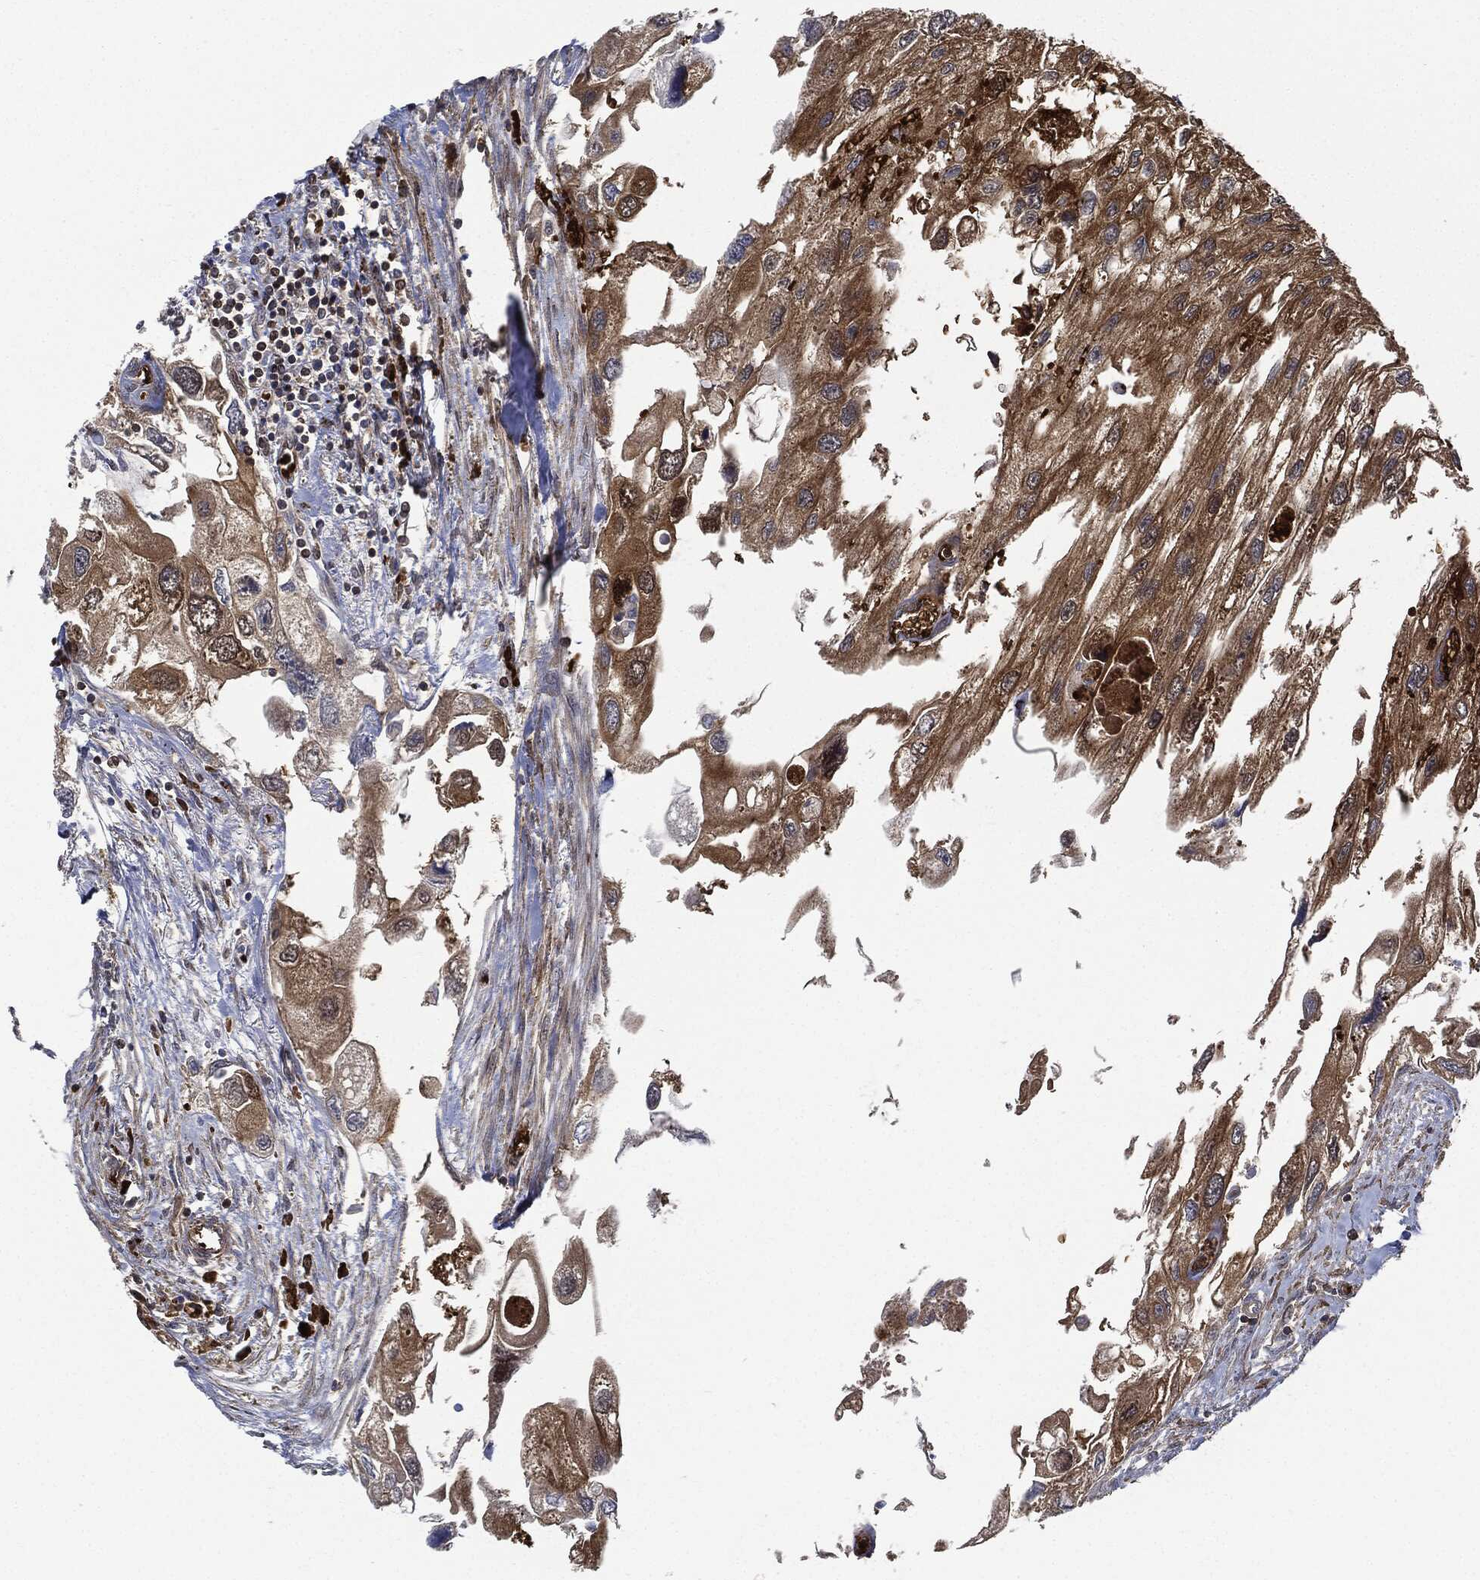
{"staining": {"intensity": "moderate", "quantity": ">75%", "location": "cytoplasmic/membranous"}, "tissue": "urothelial cancer", "cell_type": "Tumor cells", "image_type": "cancer", "snomed": [{"axis": "morphology", "description": "Urothelial carcinoma, High grade"}, {"axis": "topography", "description": "Urinary bladder"}], "caption": "This photomicrograph reveals urothelial cancer stained with IHC to label a protein in brown. The cytoplasmic/membranous of tumor cells show moderate positivity for the protein. Nuclei are counter-stained blue.", "gene": "PRDX2", "patient": {"sex": "male", "age": 59}}